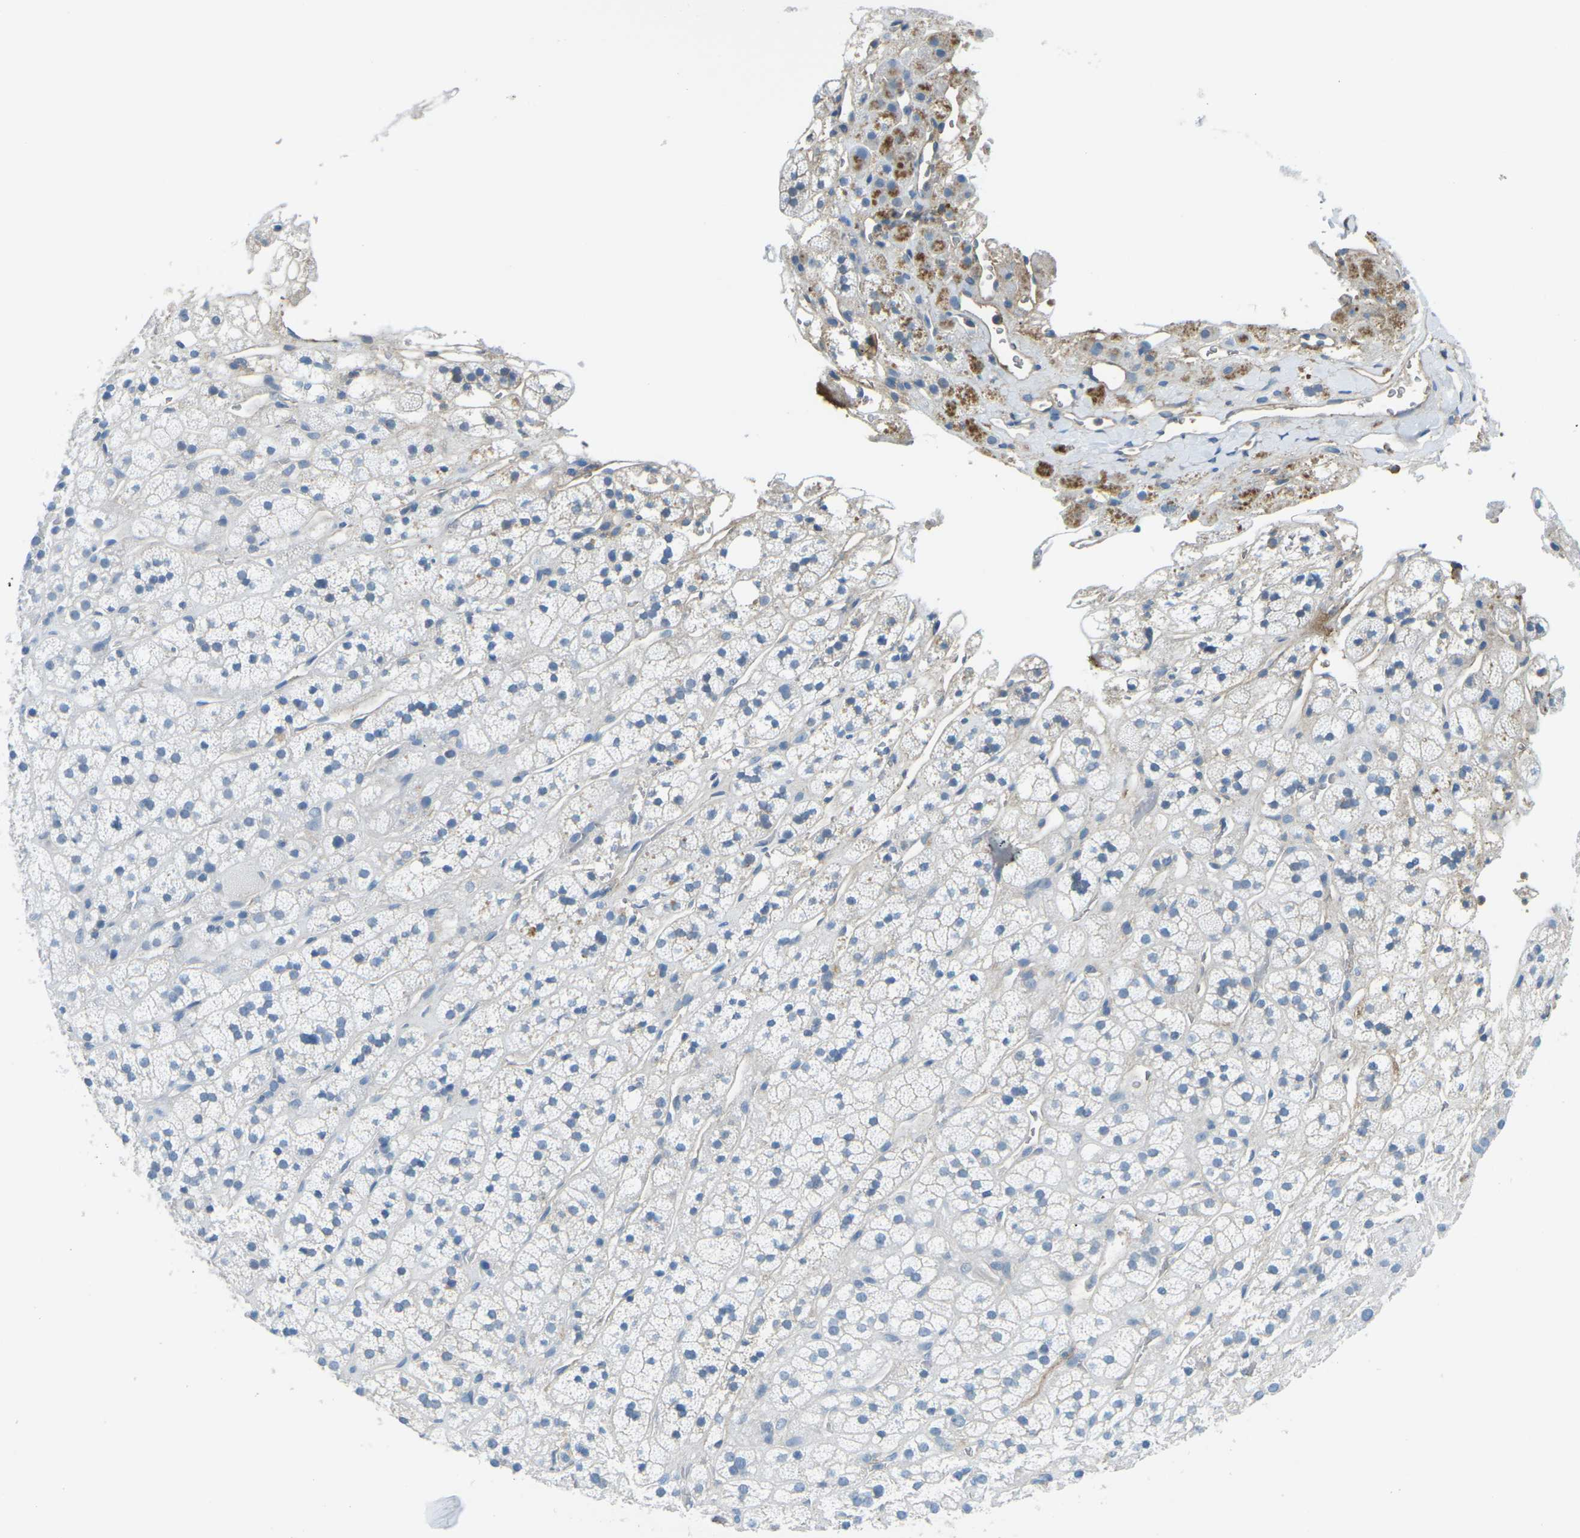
{"staining": {"intensity": "negative", "quantity": "none", "location": "none"}, "tissue": "adrenal gland", "cell_type": "Glandular cells", "image_type": "normal", "snomed": [{"axis": "morphology", "description": "Normal tissue, NOS"}, {"axis": "topography", "description": "Adrenal gland"}], "caption": "Glandular cells show no significant protein positivity in normal adrenal gland.", "gene": "CD47", "patient": {"sex": "male", "age": 56}}